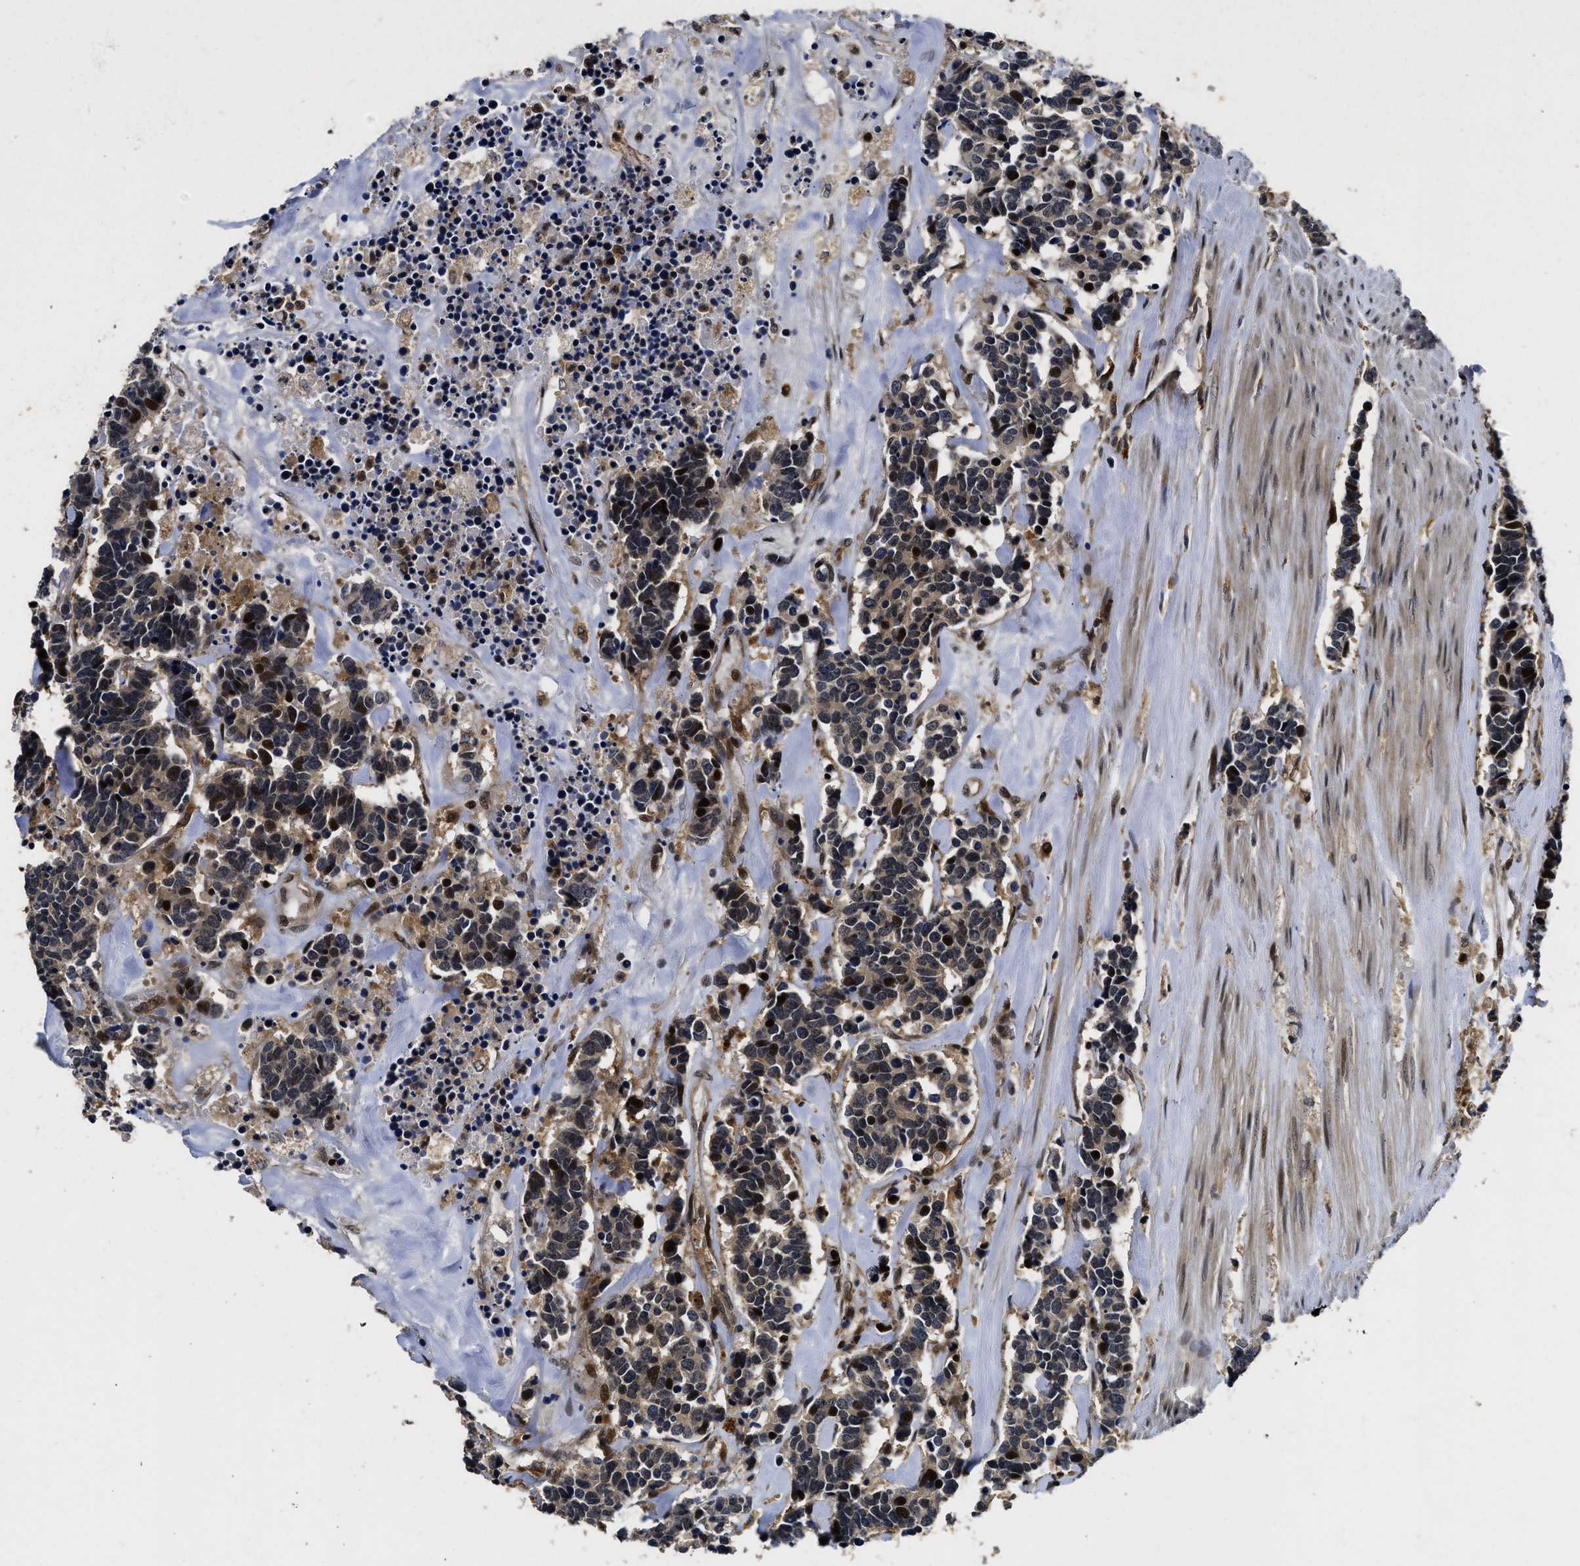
{"staining": {"intensity": "strong", "quantity": "25%-75%", "location": "nuclear"}, "tissue": "carcinoid", "cell_type": "Tumor cells", "image_type": "cancer", "snomed": [{"axis": "morphology", "description": "Carcinoma, NOS"}, {"axis": "morphology", "description": "Carcinoid, malignant, NOS"}, {"axis": "topography", "description": "Urinary bladder"}], "caption": "A micrograph of human carcinoid stained for a protein displays strong nuclear brown staining in tumor cells.", "gene": "ADSL", "patient": {"sex": "male", "age": 57}}